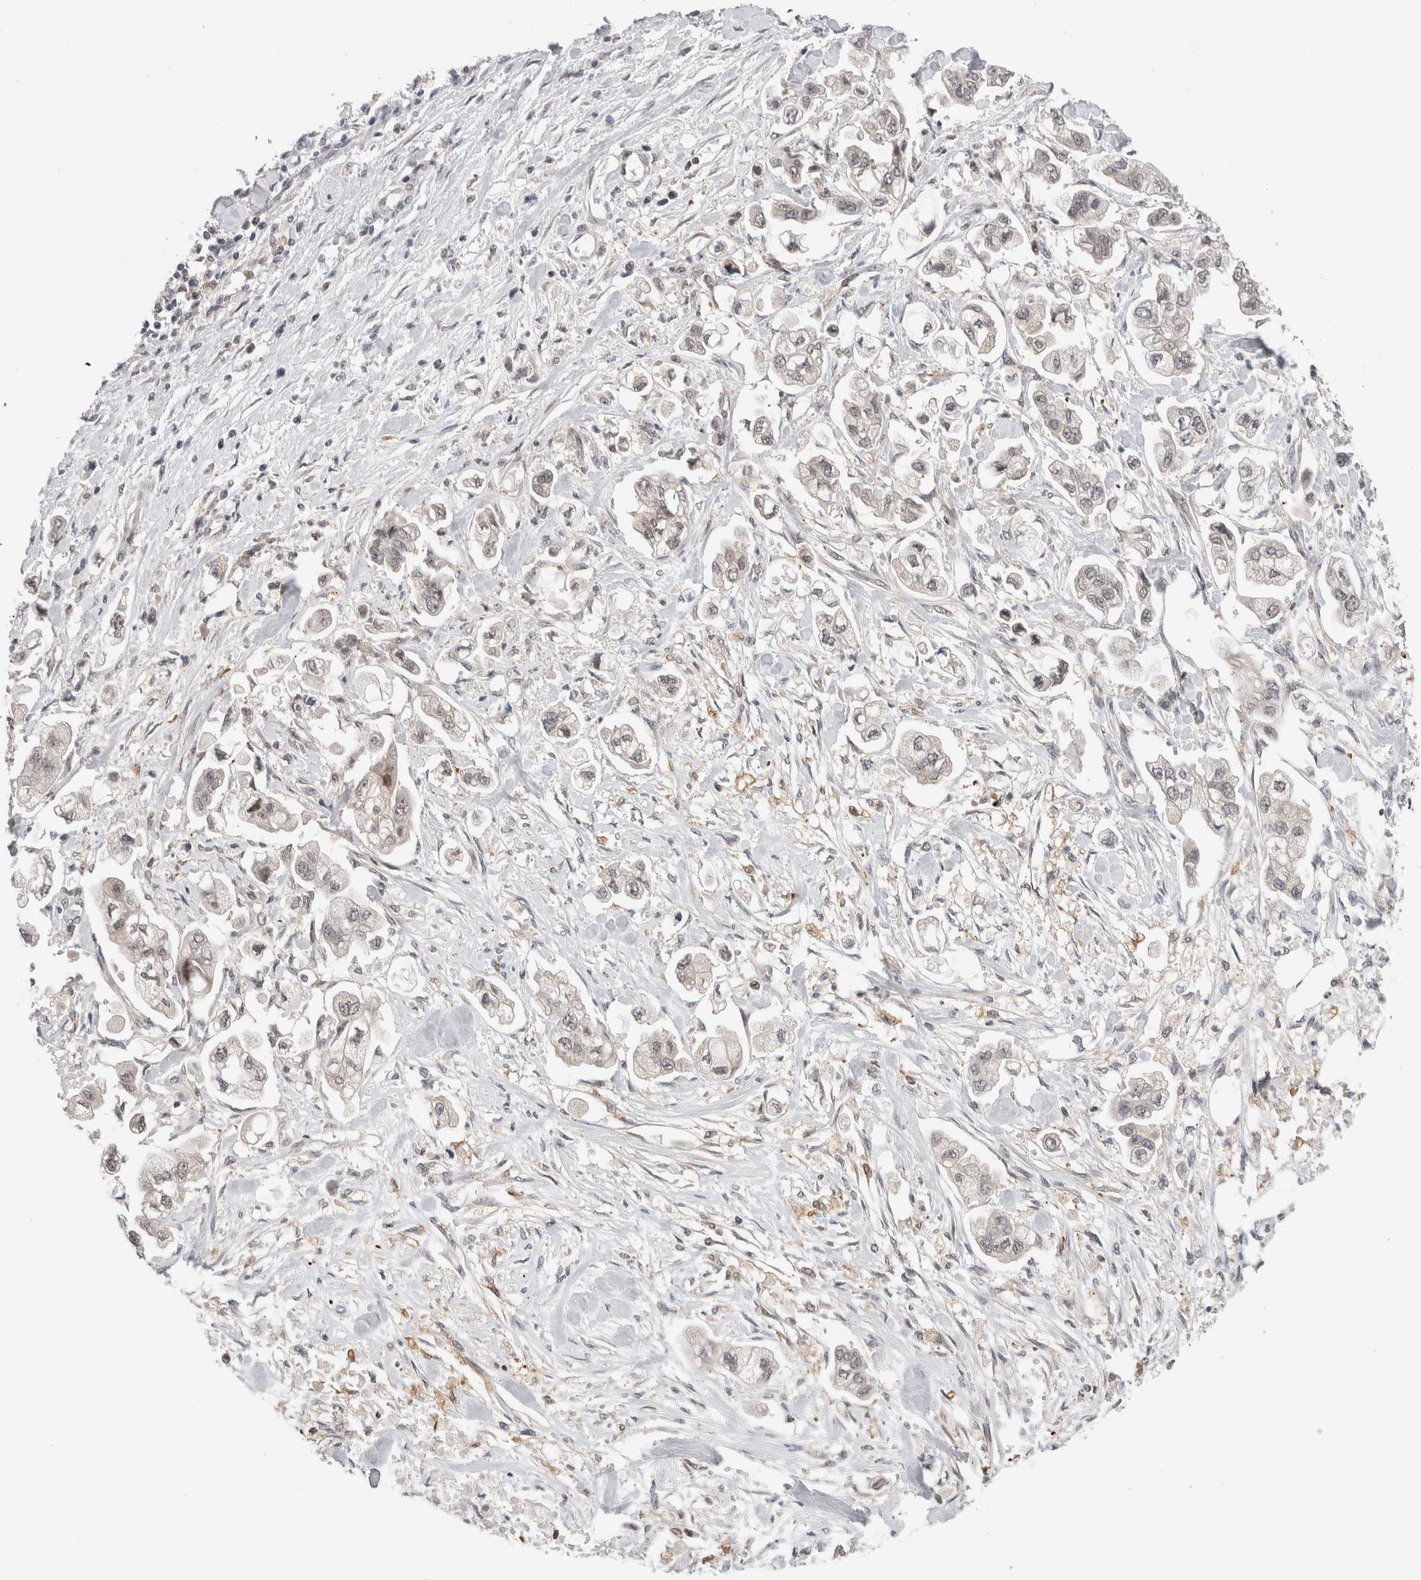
{"staining": {"intensity": "weak", "quantity": "25%-75%", "location": "nuclear"}, "tissue": "stomach cancer", "cell_type": "Tumor cells", "image_type": "cancer", "snomed": [{"axis": "morphology", "description": "Normal tissue, NOS"}, {"axis": "morphology", "description": "Adenocarcinoma, NOS"}, {"axis": "topography", "description": "Stomach"}], "caption": "The micrograph shows staining of adenocarcinoma (stomach), revealing weak nuclear protein expression (brown color) within tumor cells.", "gene": "ZNF521", "patient": {"sex": "male", "age": 62}}